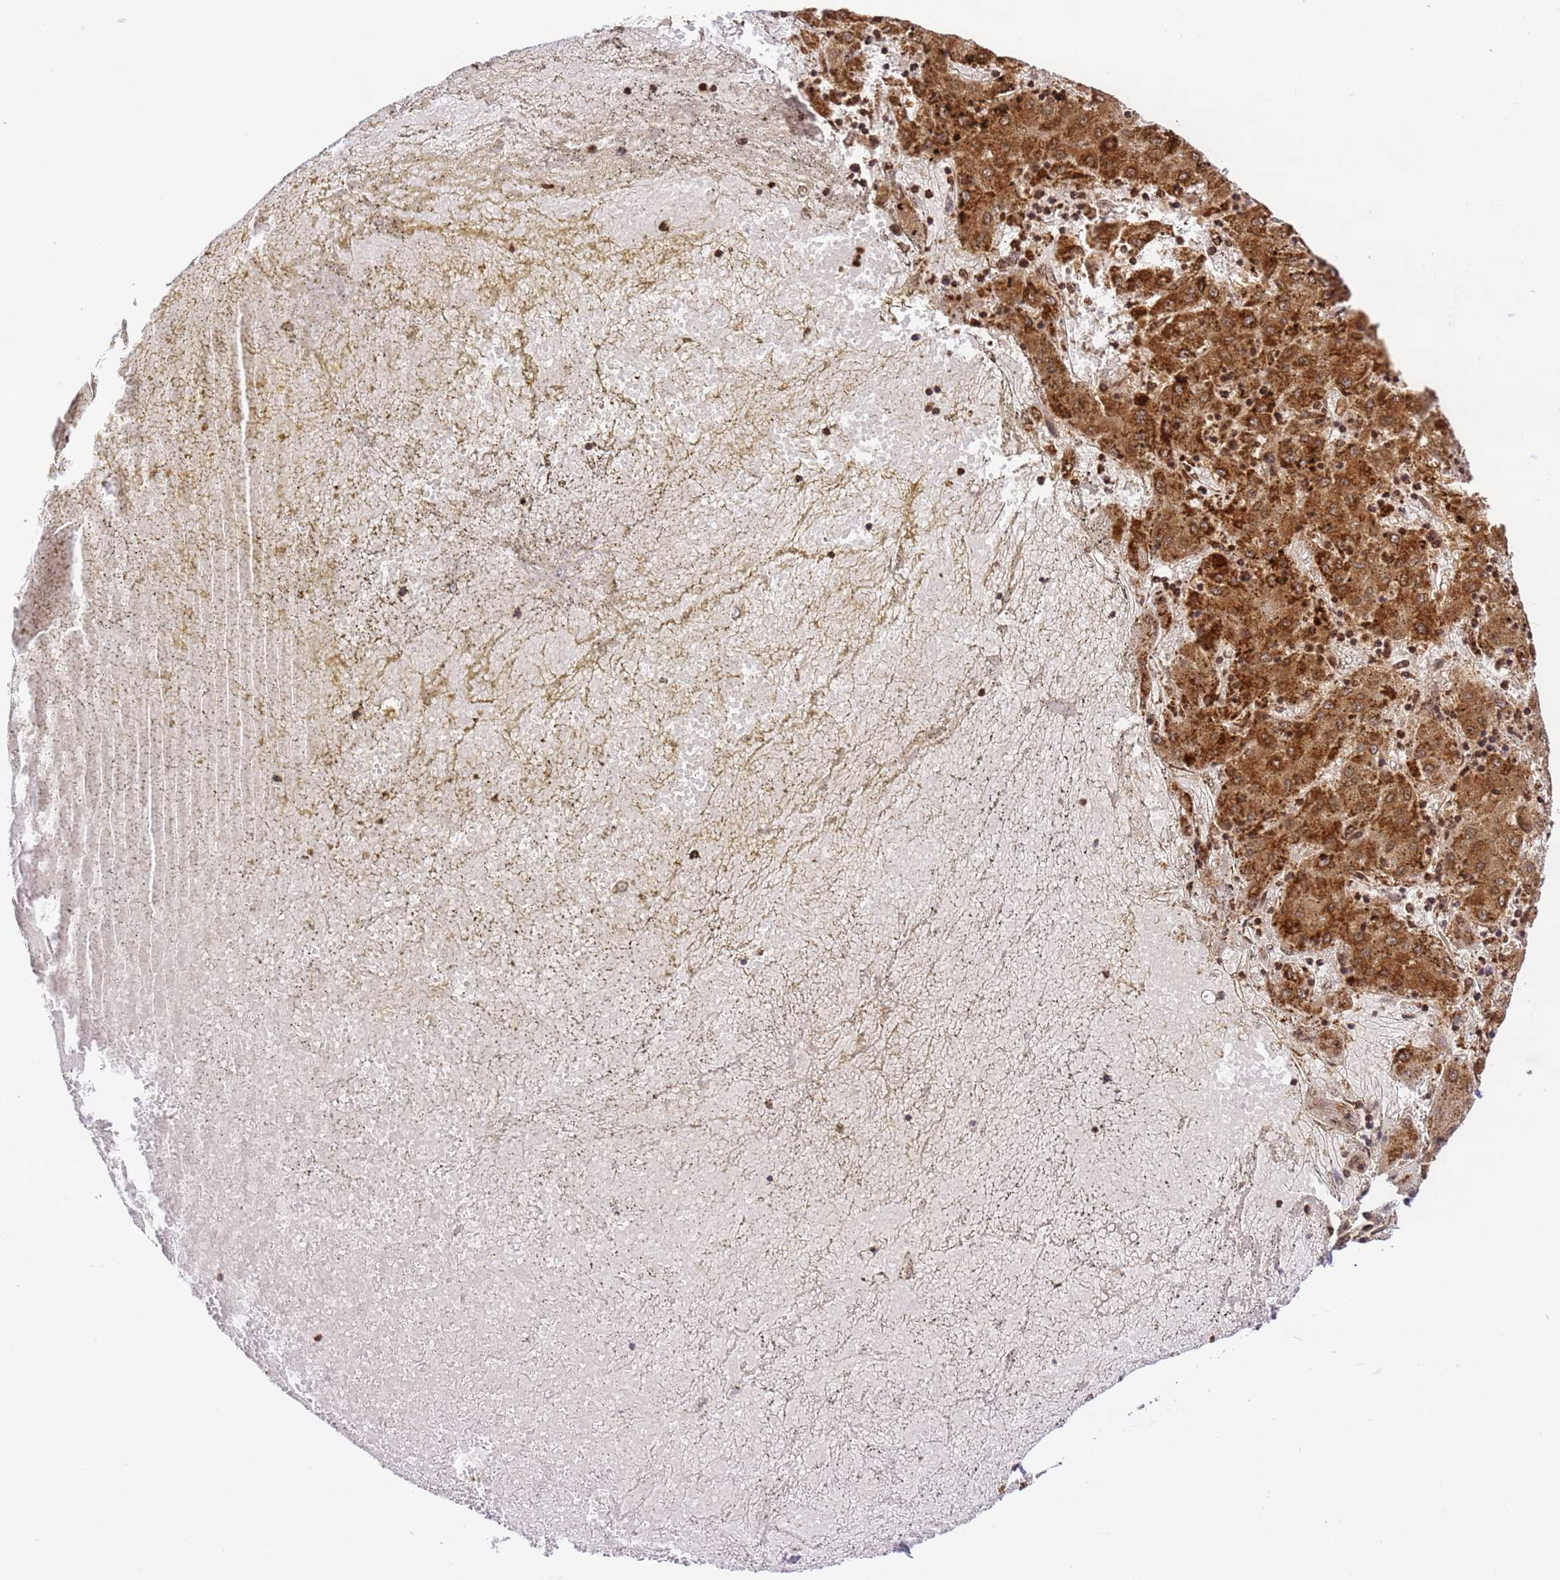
{"staining": {"intensity": "strong", "quantity": ">75%", "location": "cytoplasmic/membranous"}, "tissue": "liver cancer", "cell_type": "Tumor cells", "image_type": "cancer", "snomed": [{"axis": "morphology", "description": "Carcinoma, Hepatocellular, NOS"}, {"axis": "topography", "description": "Liver"}], "caption": "Protein staining of hepatocellular carcinoma (liver) tissue demonstrates strong cytoplasmic/membranous expression in approximately >75% of tumor cells. The protein of interest is shown in brown color, while the nuclei are stained blue.", "gene": "HSPE1", "patient": {"sex": "male", "age": 72}}